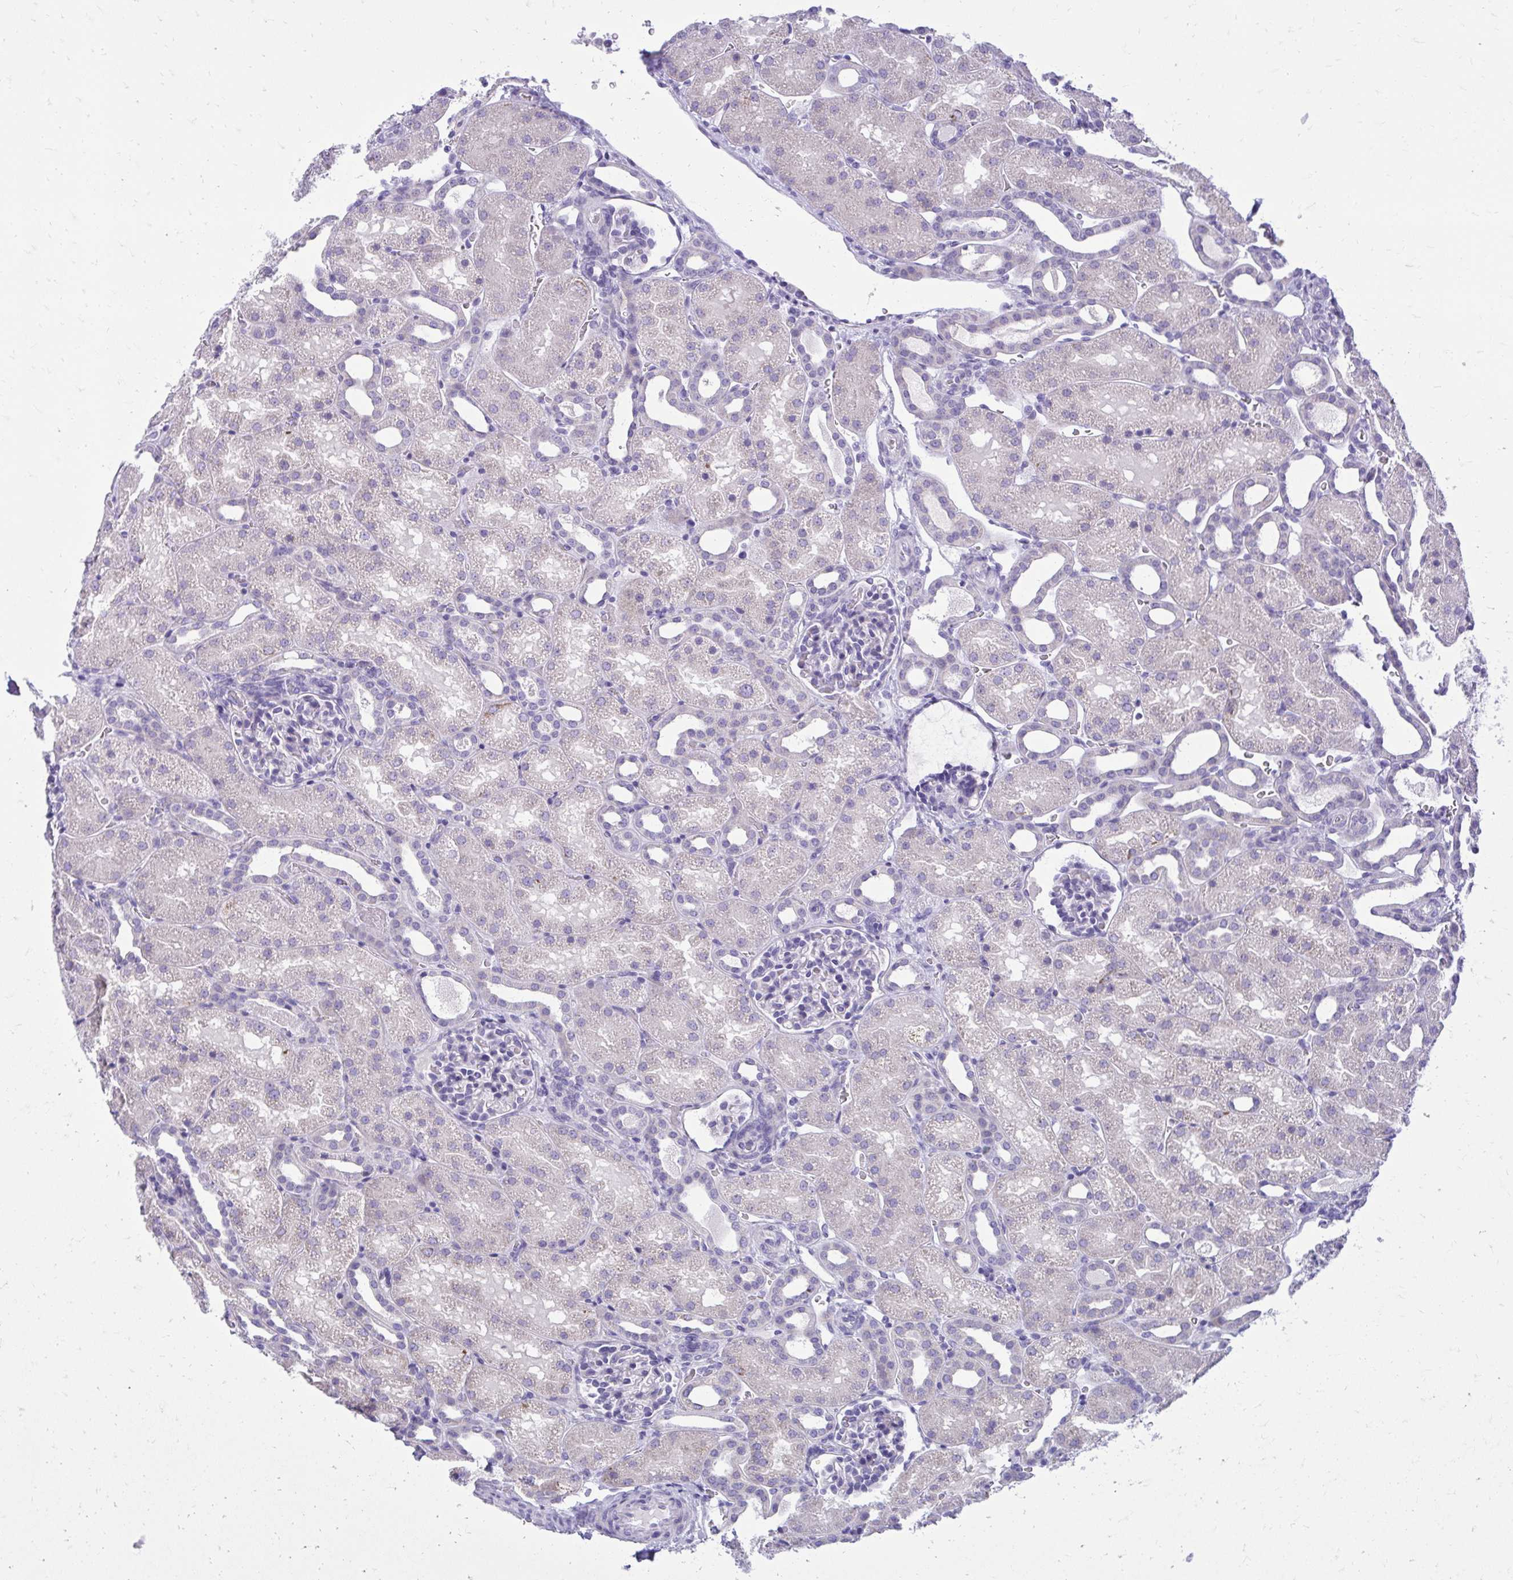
{"staining": {"intensity": "negative", "quantity": "none", "location": "none"}, "tissue": "kidney", "cell_type": "Cells in glomeruli", "image_type": "normal", "snomed": [{"axis": "morphology", "description": "Normal tissue, NOS"}, {"axis": "topography", "description": "Kidney"}], "caption": "Cells in glomeruli show no significant protein positivity in unremarkable kidney.", "gene": "AIG1", "patient": {"sex": "male", "age": 2}}